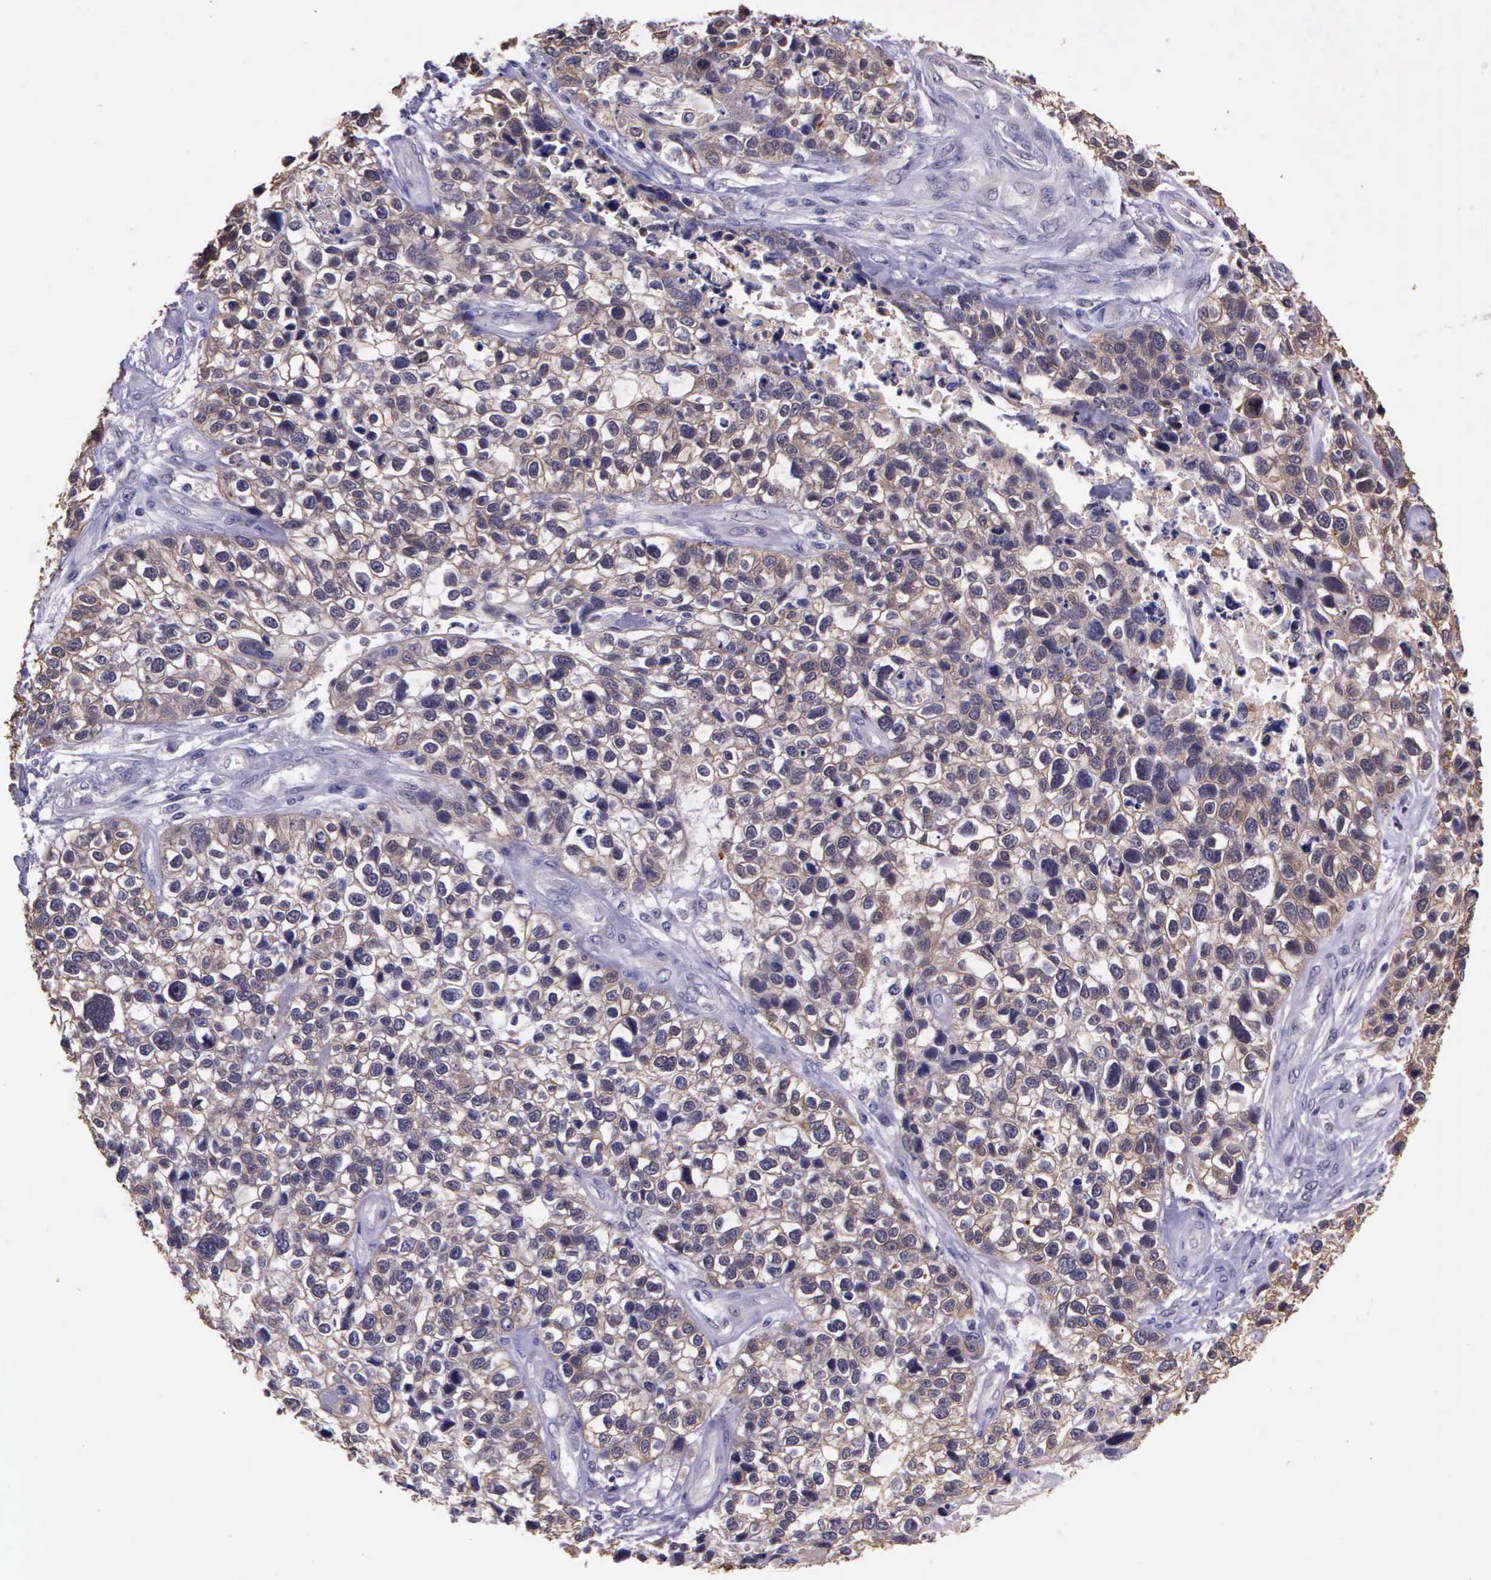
{"staining": {"intensity": "weak", "quantity": ">75%", "location": "cytoplasmic/membranous"}, "tissue": "lung cancer", "cell_type": "Tumor cells", "image_type": "cancer", "snomed": [{"axis": "morphology", "description": "Squamous cell carcinoma, NOS"}, {"axis": "topography", "description": "Lymph node"}, {"axis": "topography", "description": "Lung"}], "caption": "Squamous cell carcinoma (lung) tissue reveals weak cytoplasmic/membranous expression in approximately >75% of tumor cells, visualized by immunohistochemistry.", "gene": "IGBP1", "patient": {"sex": "male", "age": 74}}